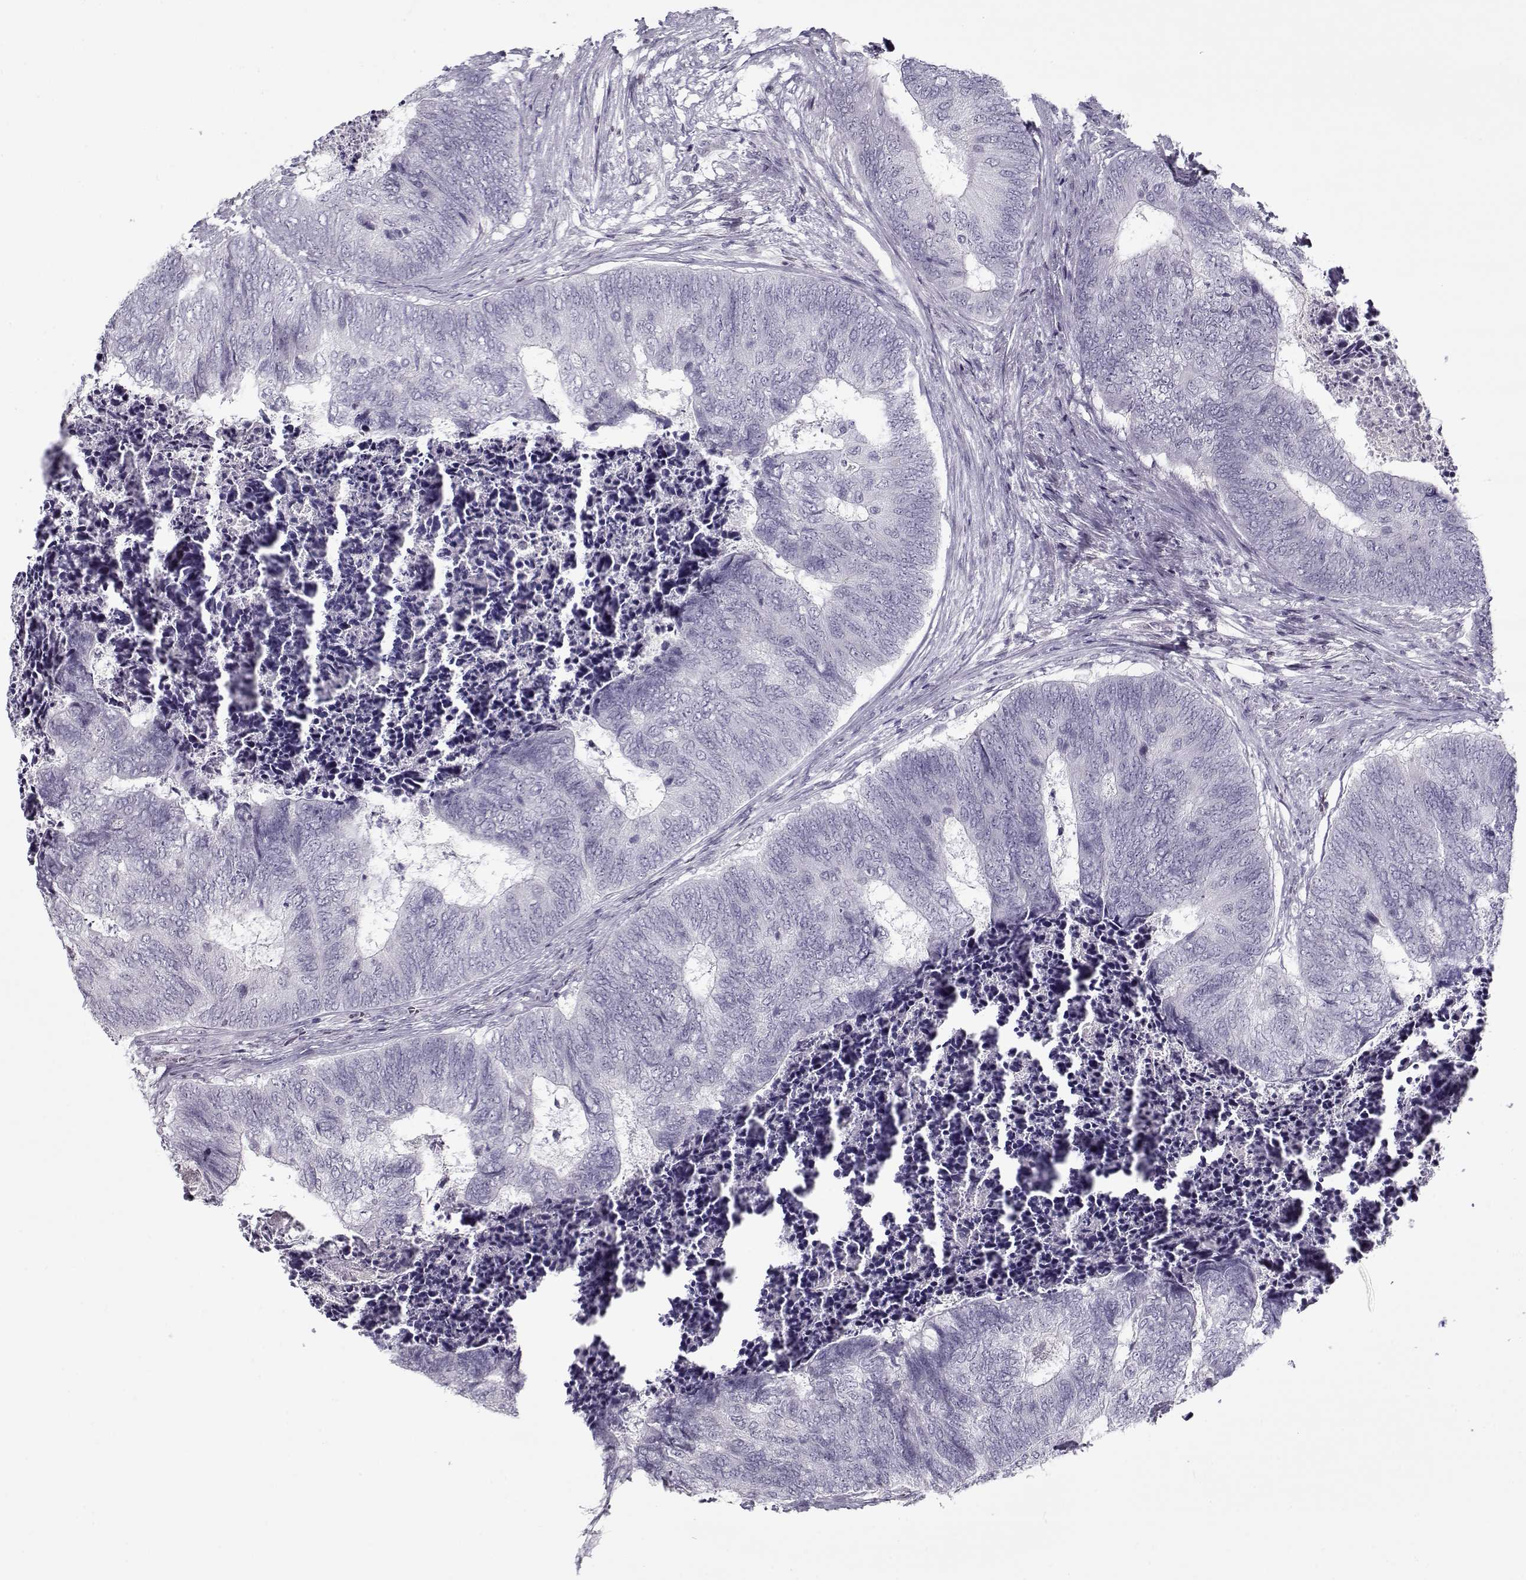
{"staining": {"intensity": "negative", "quantity": "none", "location": "none"}, "tissue": "colorectal cancer", "cell_type": "Tumor cells", "image_type": "cancer", "snomed": [{"axis": "morphology", "description": "Adenocarcinoma, NOS"}, {"axis": "topography", "description": "Colon"}], "caption": "Tumor cells are negative for brown protein staining in adenocarcinoma (colorectal).", "gene": "CIBAR1", "patient": {"sex": "female", "age": 67}}